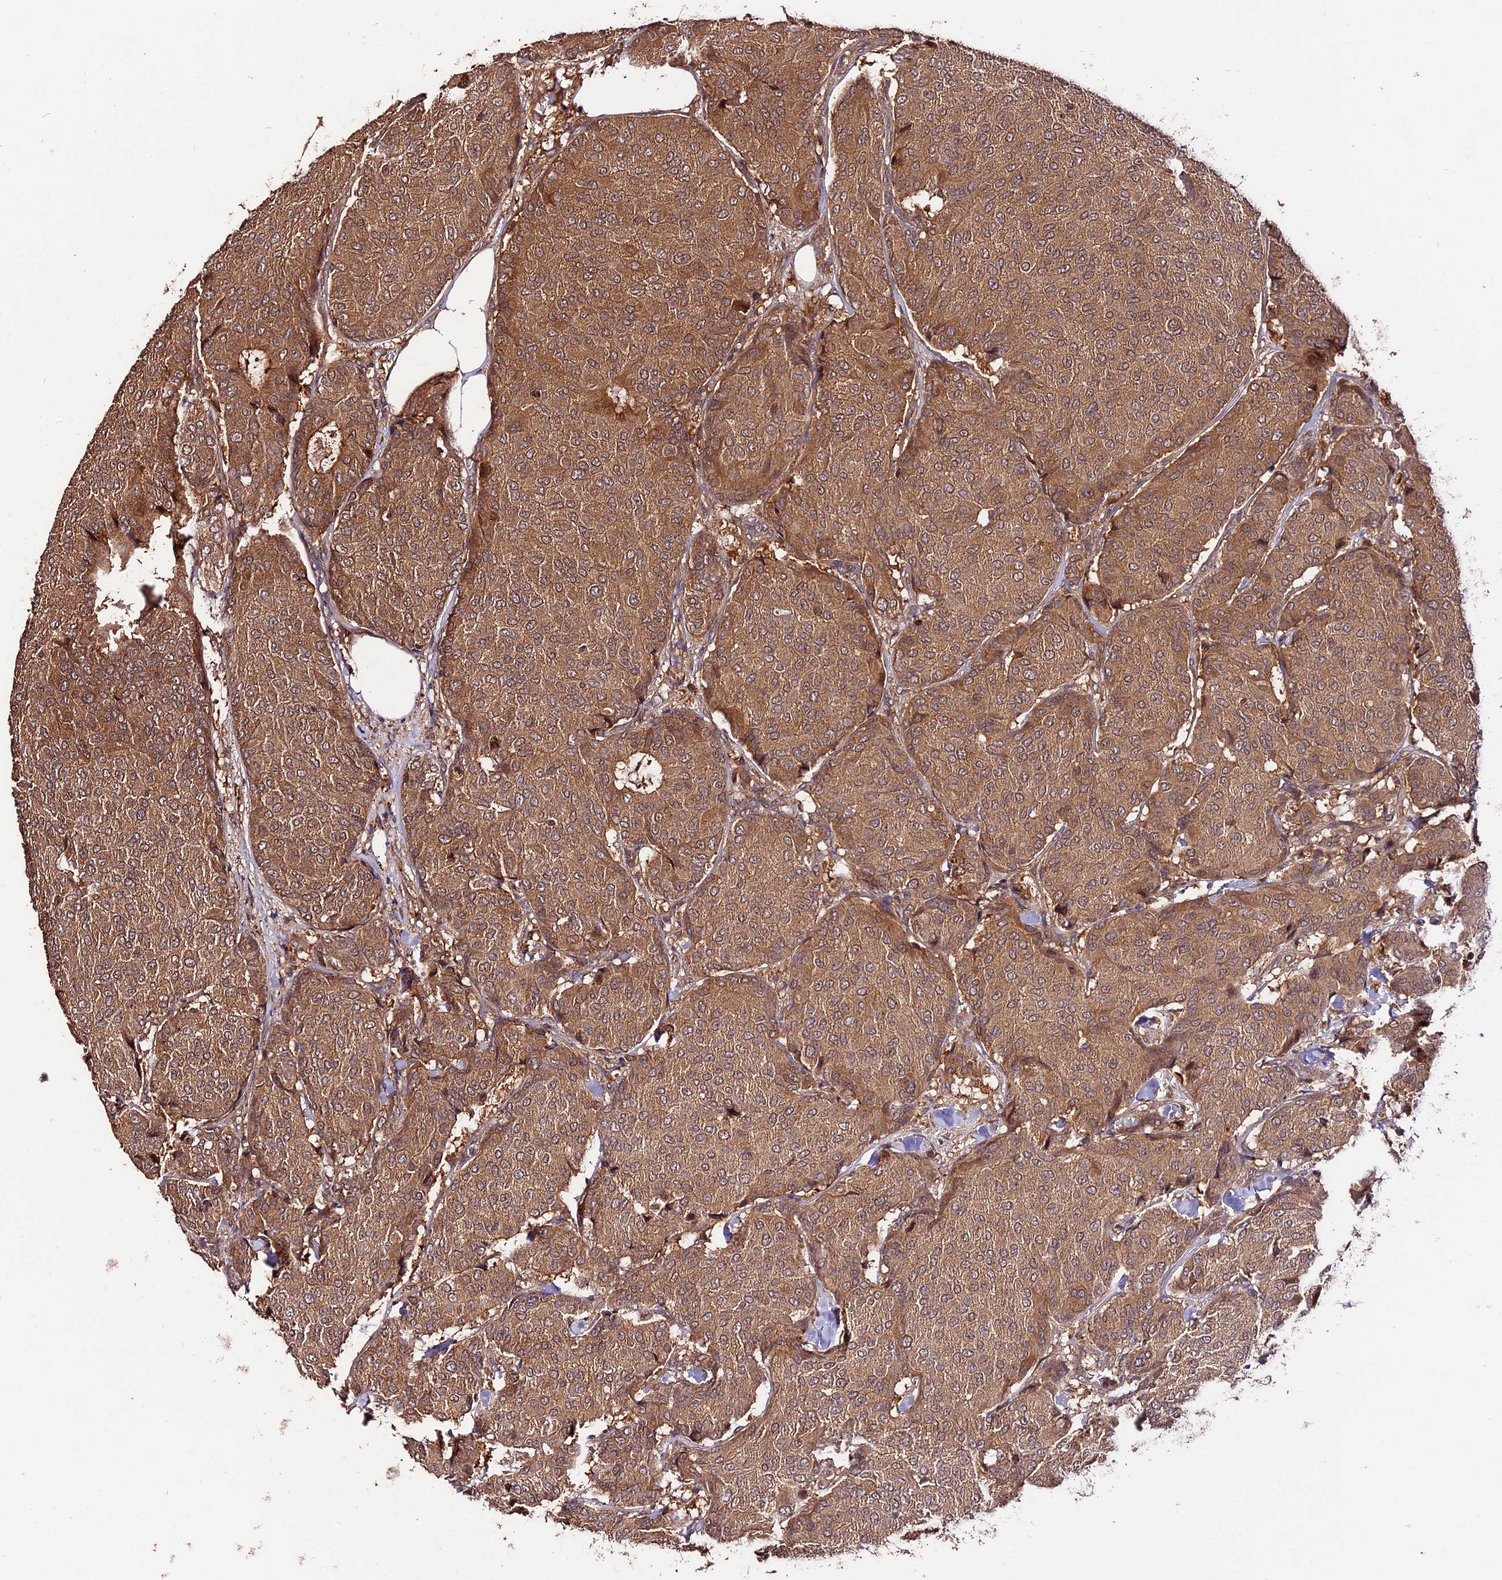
{"staining": {"intensity": "moderate", "quantity": ">75%", "location": "cytoplasmic/membranous"}, "tissue": "breast cancer", "cell_type": "Tumor cells", "image_type": "cancer", "snomed": [{"axis": "morphology", "description": "Duct carcinoma"}, {"axis": "topography", "description": "Breast"}], "caption": "High-power microscopy captured an IHC histopathology image of breast cancer (invasive ductal carcinoma), revealing moderate cytoplasmic/membranous positivity in about >75% of tumor cells.", "gene": "TRMT1", "patient": {"sex": "female", "age": 75}}